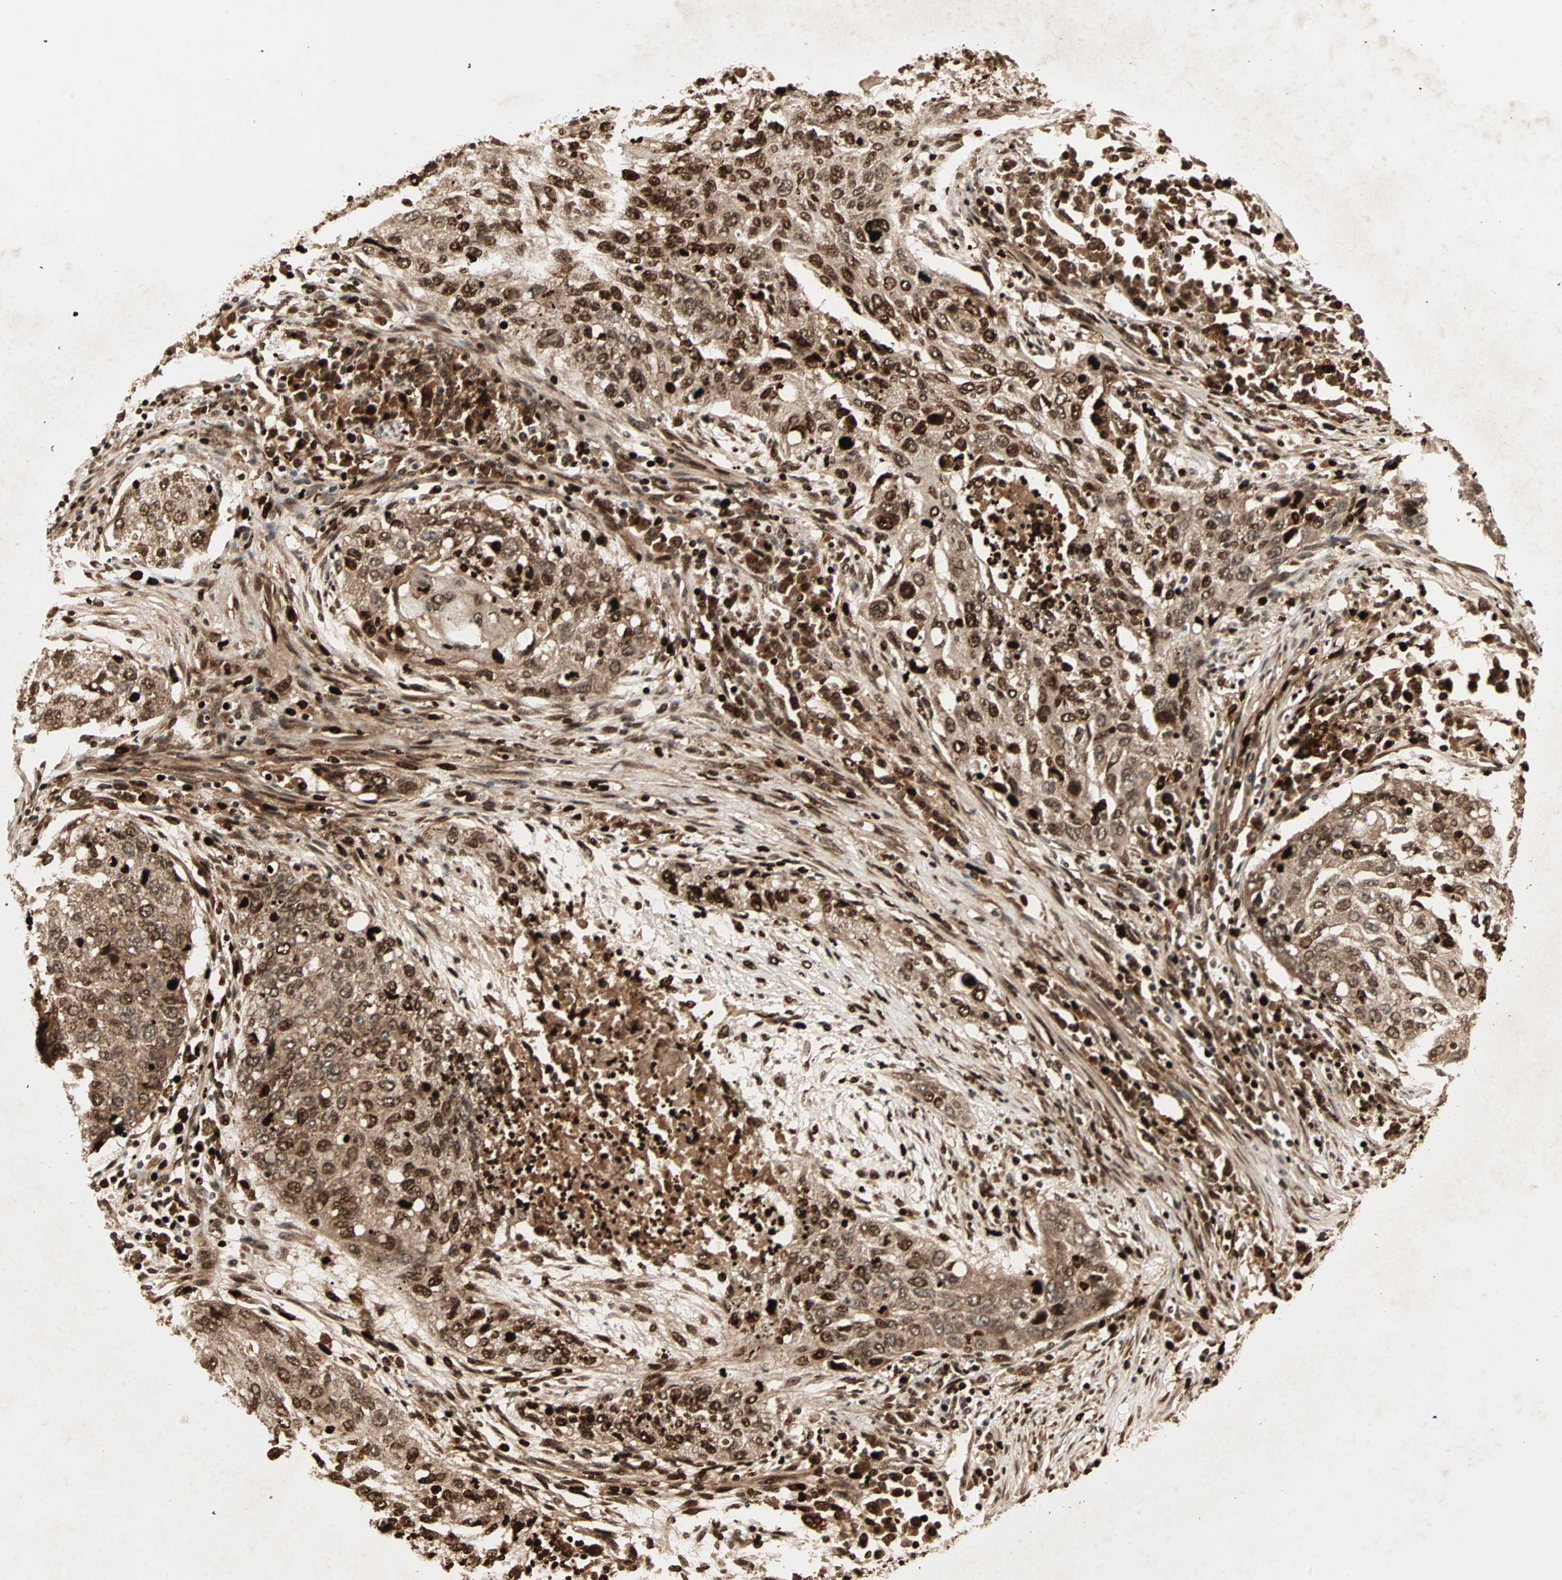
{"staining": {"intensity": "strong", "quantity": ">75%", "location": "cytoplasmic/membranous,nuclear"}, "tissue": "lung cancer", "cell_type": "Tumor cells", "image_type": "cancer", "snomed": [{"axis": "morphology", "description": "Squamous cell carcinoma, NOS"}, {"axis": "topography", "description": "Lung"}], "caption": "Tumor cells display strong cytoplasmic/membranous and nuclear positivity in about >75% of cells in lung squamous cell carcinoma. The staining is performed using DAB brown chromogen to label protein expression. The nuclei are counter-stained blue using hematoxylin.", "gene": "RFFL", "patient": {"sex": "female", "age": 63}}